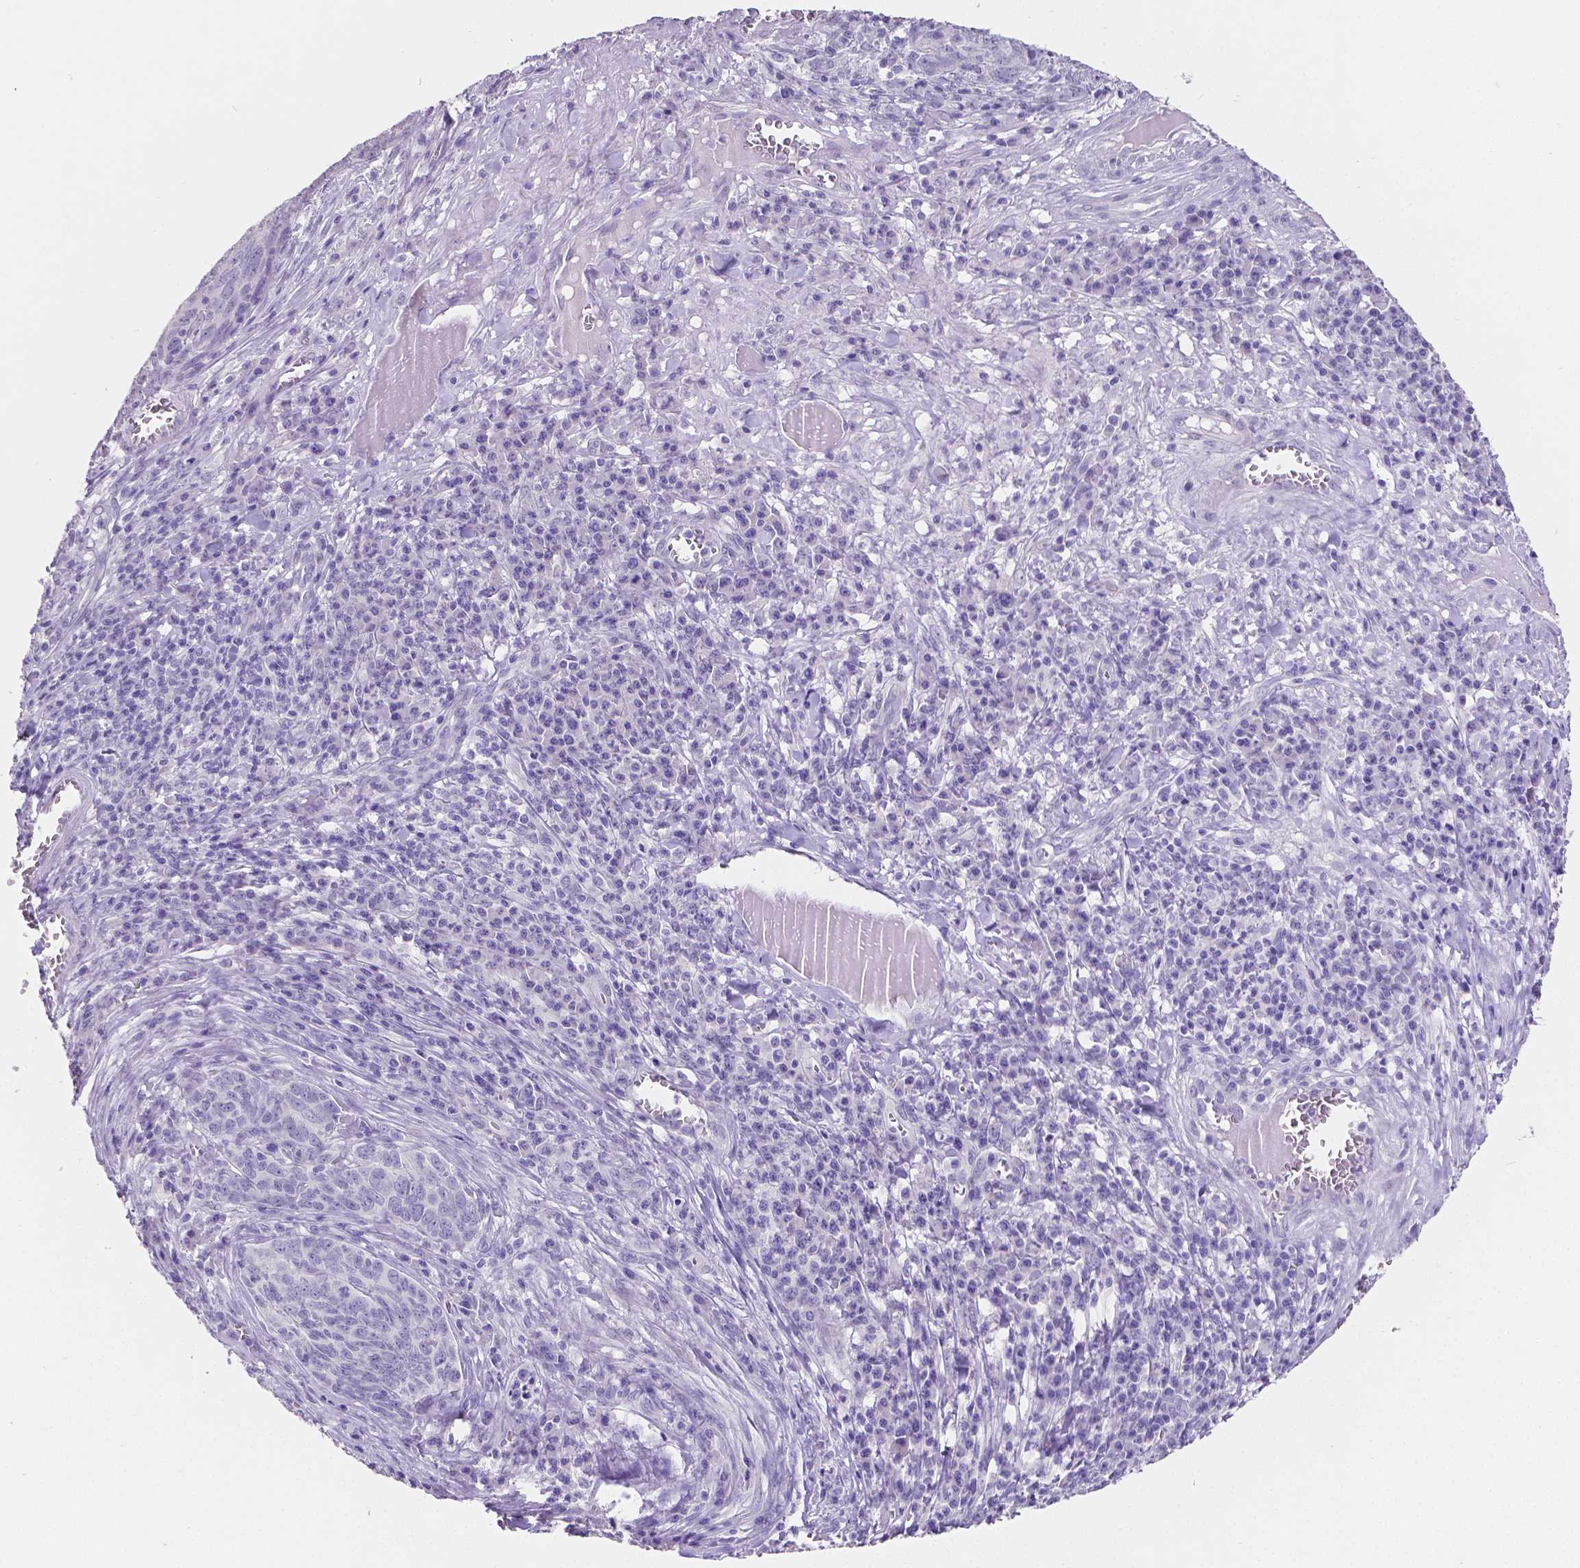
{"staining": {"intensity": "negative", "quantity": "none", "location": "none"}, "tissue": "skin cancer", "cell_type": "Tumor cells", "image_type": "cancer", "snomed": [{"axis": "morphology", "description": "Squamous cell carcinoma, NOS"}, {"axis": "topography", "description": "Skin"}, {"axis": "topography", "description": "Anal"}], "caption": "Immunohistochemistry (IHC) photomicrograph of skin squamous cell carcinoma stained for a protein (brown), which exhibits no positivity in tumor cells.", "gene": "SATB2", "patient": {"sex": "female", "age": 51}}